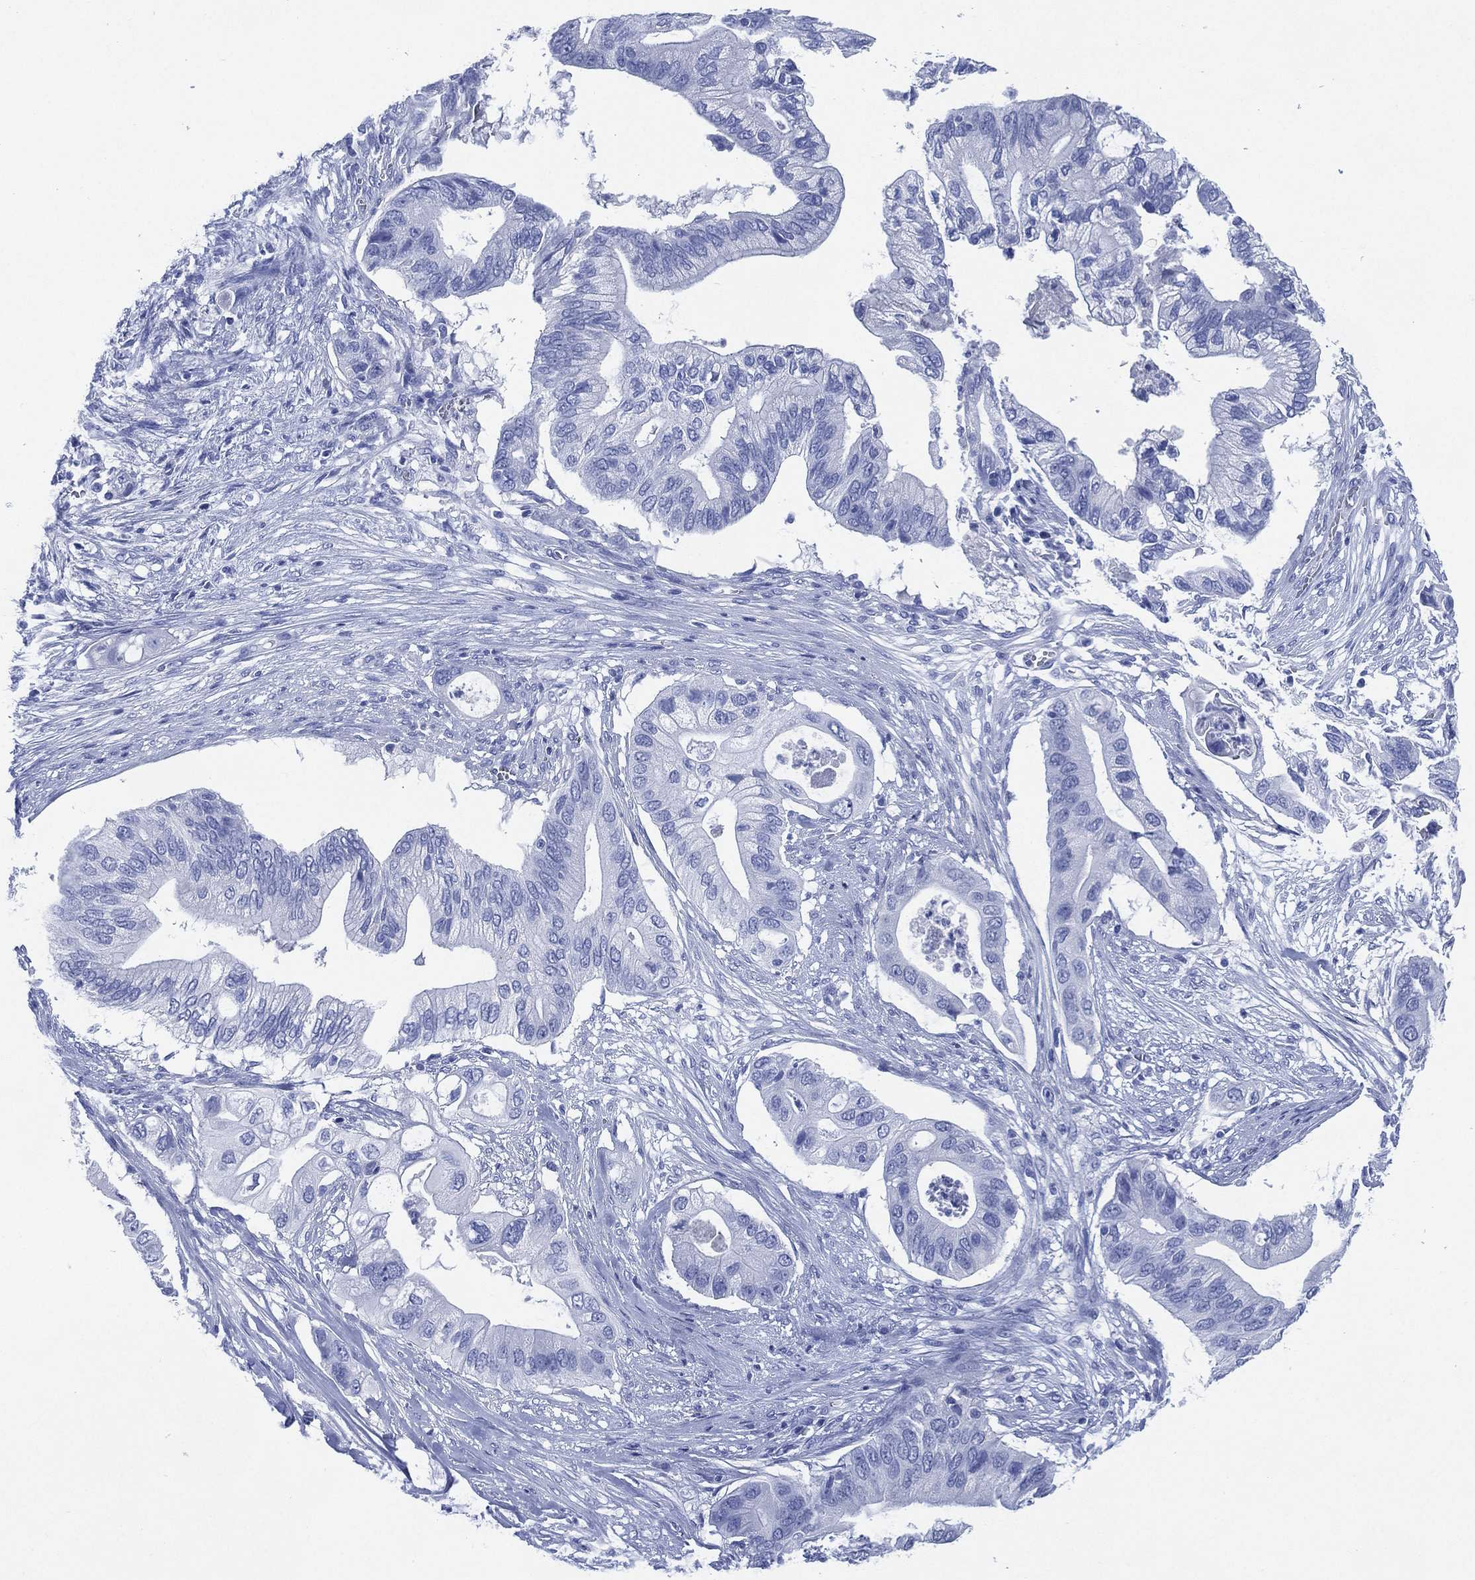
{"staining": {"intensity": "negative", "quantity": "none", "location": "none"}, "tissue": "pancreatic cancer", "cell_type": "Tumor cells", "image_type": "cancer", "snomed": [{"axis": "morphology", "description": "Adenocarcinoma, NOS"}, {"axis": "topography", "description": "Pancreas"}], "caption": "There is no significant staining in tumor cells of pancreatic adenocarcinoma.", "gene": "SIGLECL1", "patient": {"sex": "female", "age": 72}}